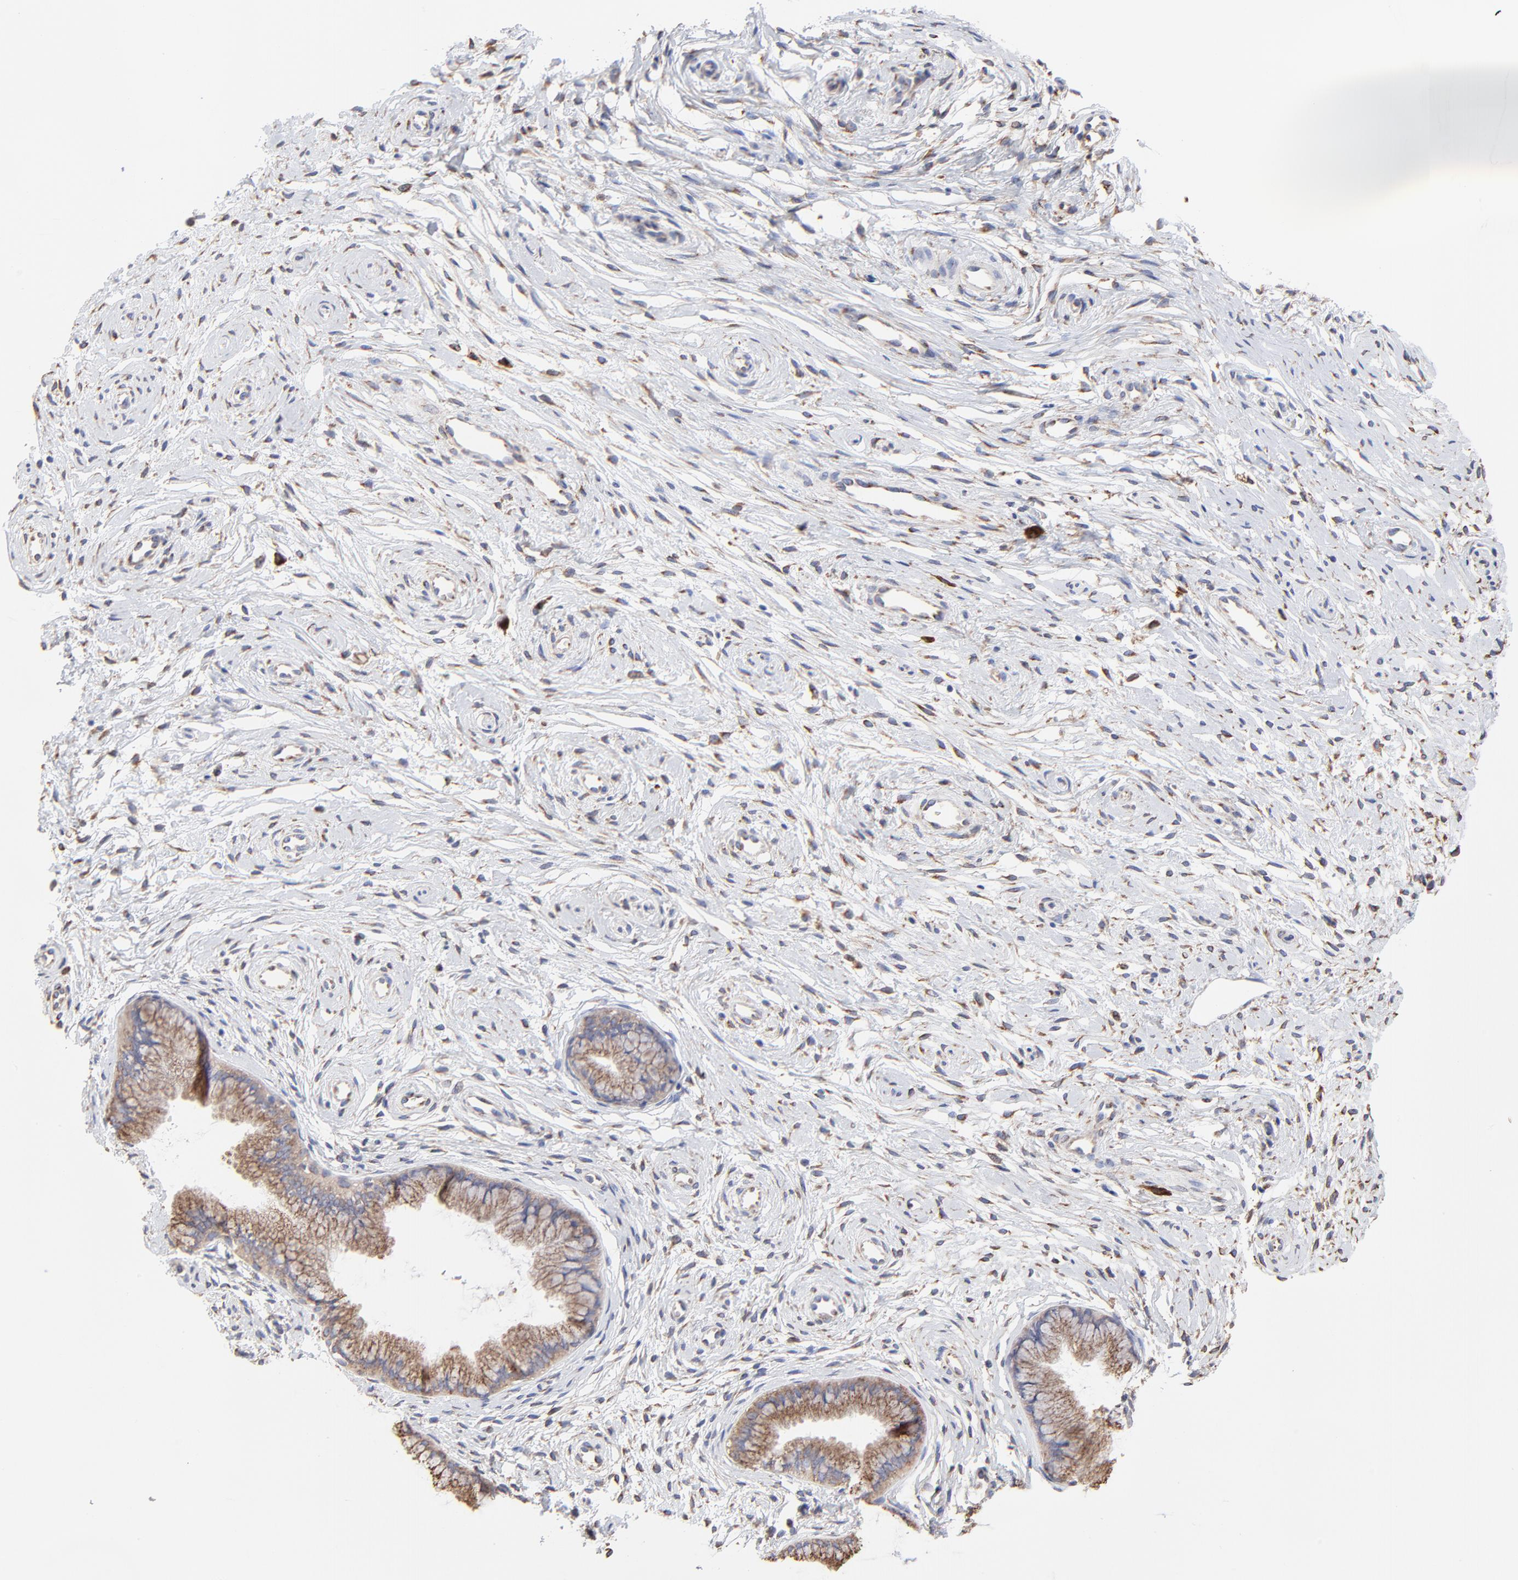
{"staining": {"intensity": "weak", "quantity": ">75%", "location": "cytoplasmic/membranous"}, "tissue": "cervix", "cell_type": "Glandular cells", "image_type": "normal", "snomed": [{"axis": "morphology", "description": "Normal tissue, NOS"}, {"axis": "topography", "description": "Cervix"}], "caption": "Immunohistochemistry (IHC) histopathology image of normal human cervix stained for a protein (brown), which displays low levels of weak cytoplasmic/membranous staining in about >75% of glandular cells.", "gene": "LMAN1", "patient": {"sex": "female", "age": 39}}